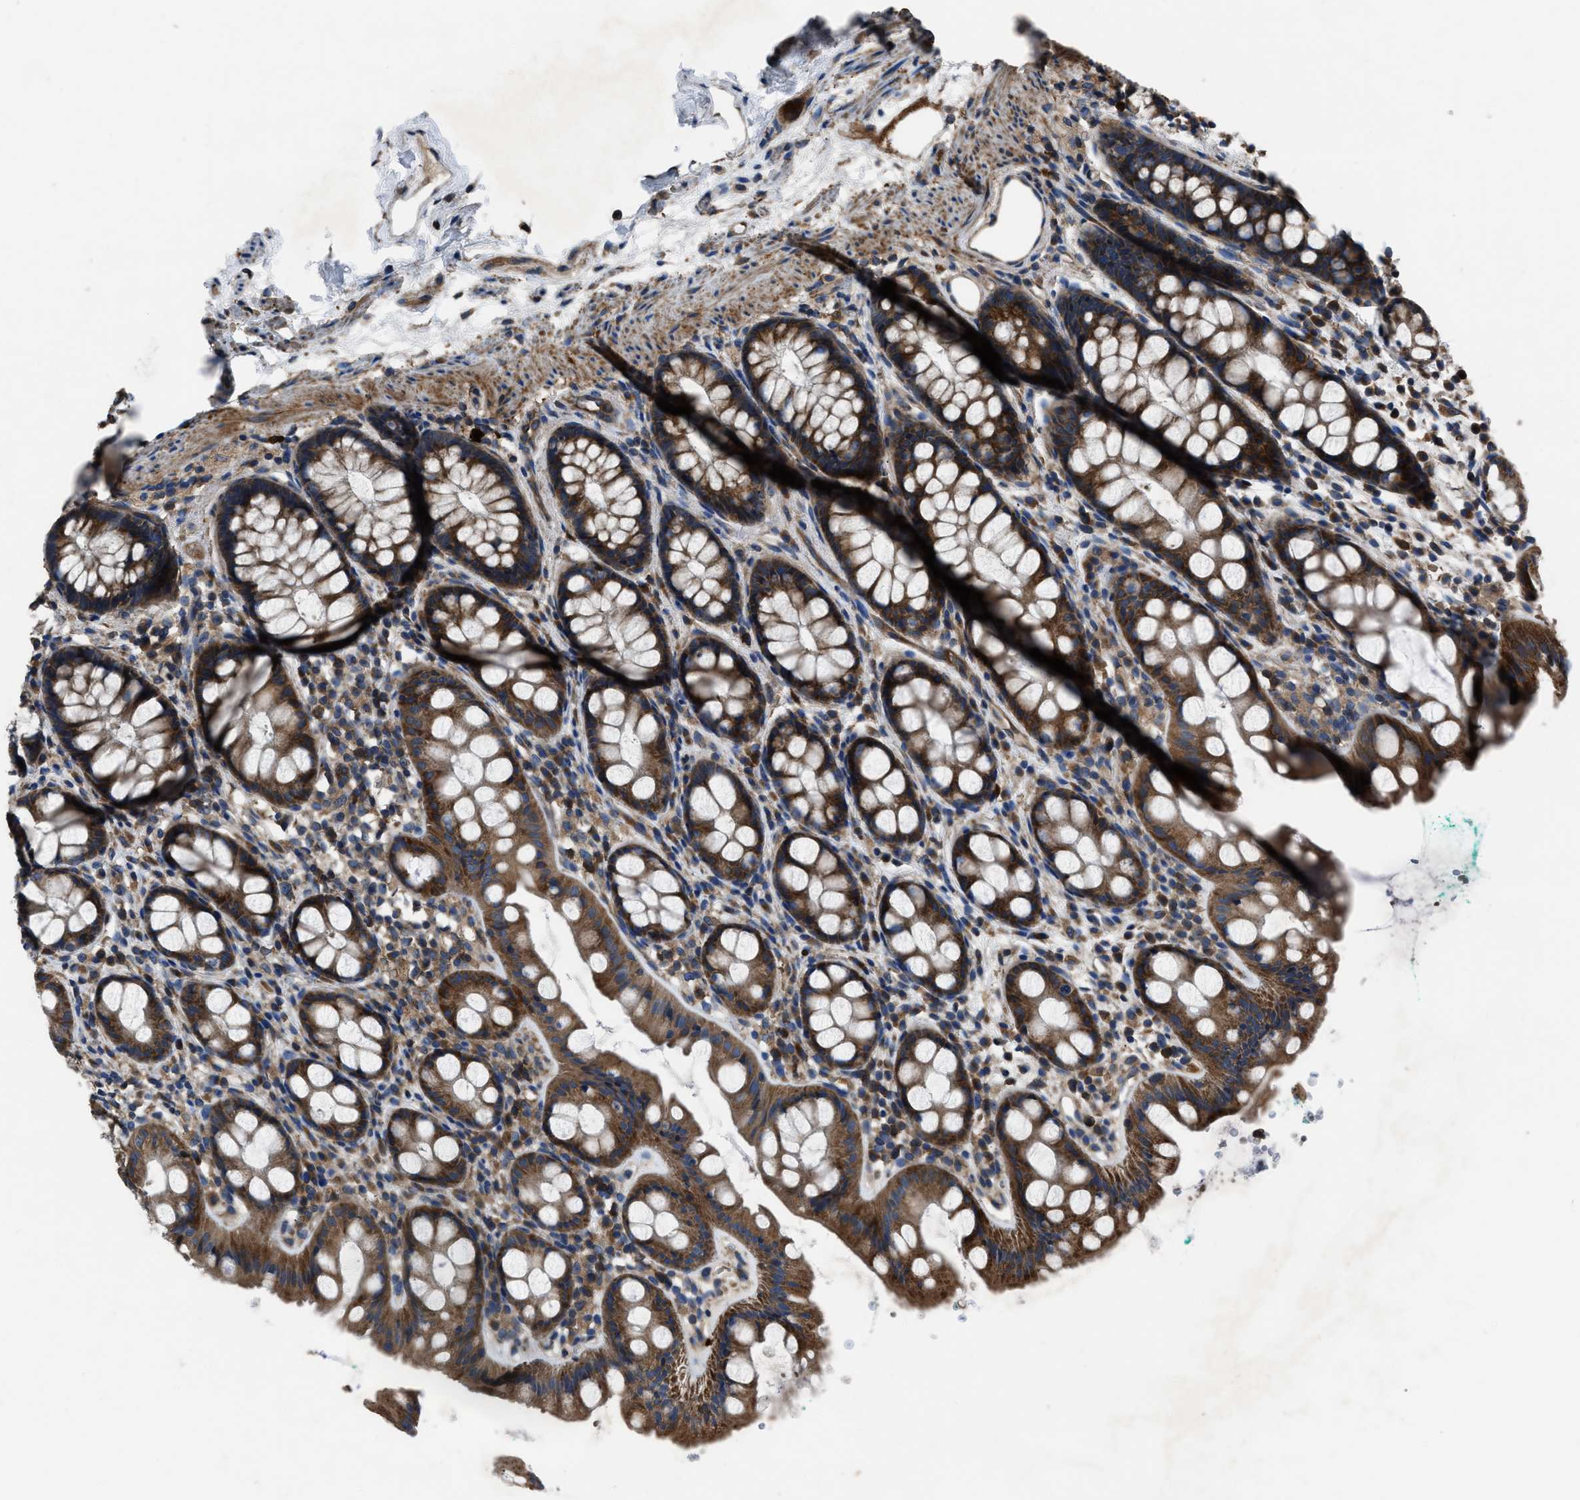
{"staining": {"intensity": "strong", "quantity": ">75%", "location": "cytoplasmic/membranous"}, "tissue": "rectum", "cell_type": "Glandular cells", "image_type": "normal", "snomed": [{"axis": "morphology", "description": "Normal tissue, NOS"}, {"axis": "topography", "description": "Rectum"}], "caption": "Brown immunohistochemical staining in normal rectum demonstrates strong cytoplasmic/membranous positivity in approximately >75% of glandular cells.", "gene": "ANGPT1", "patient": {"sex": "female", "age": 65}}